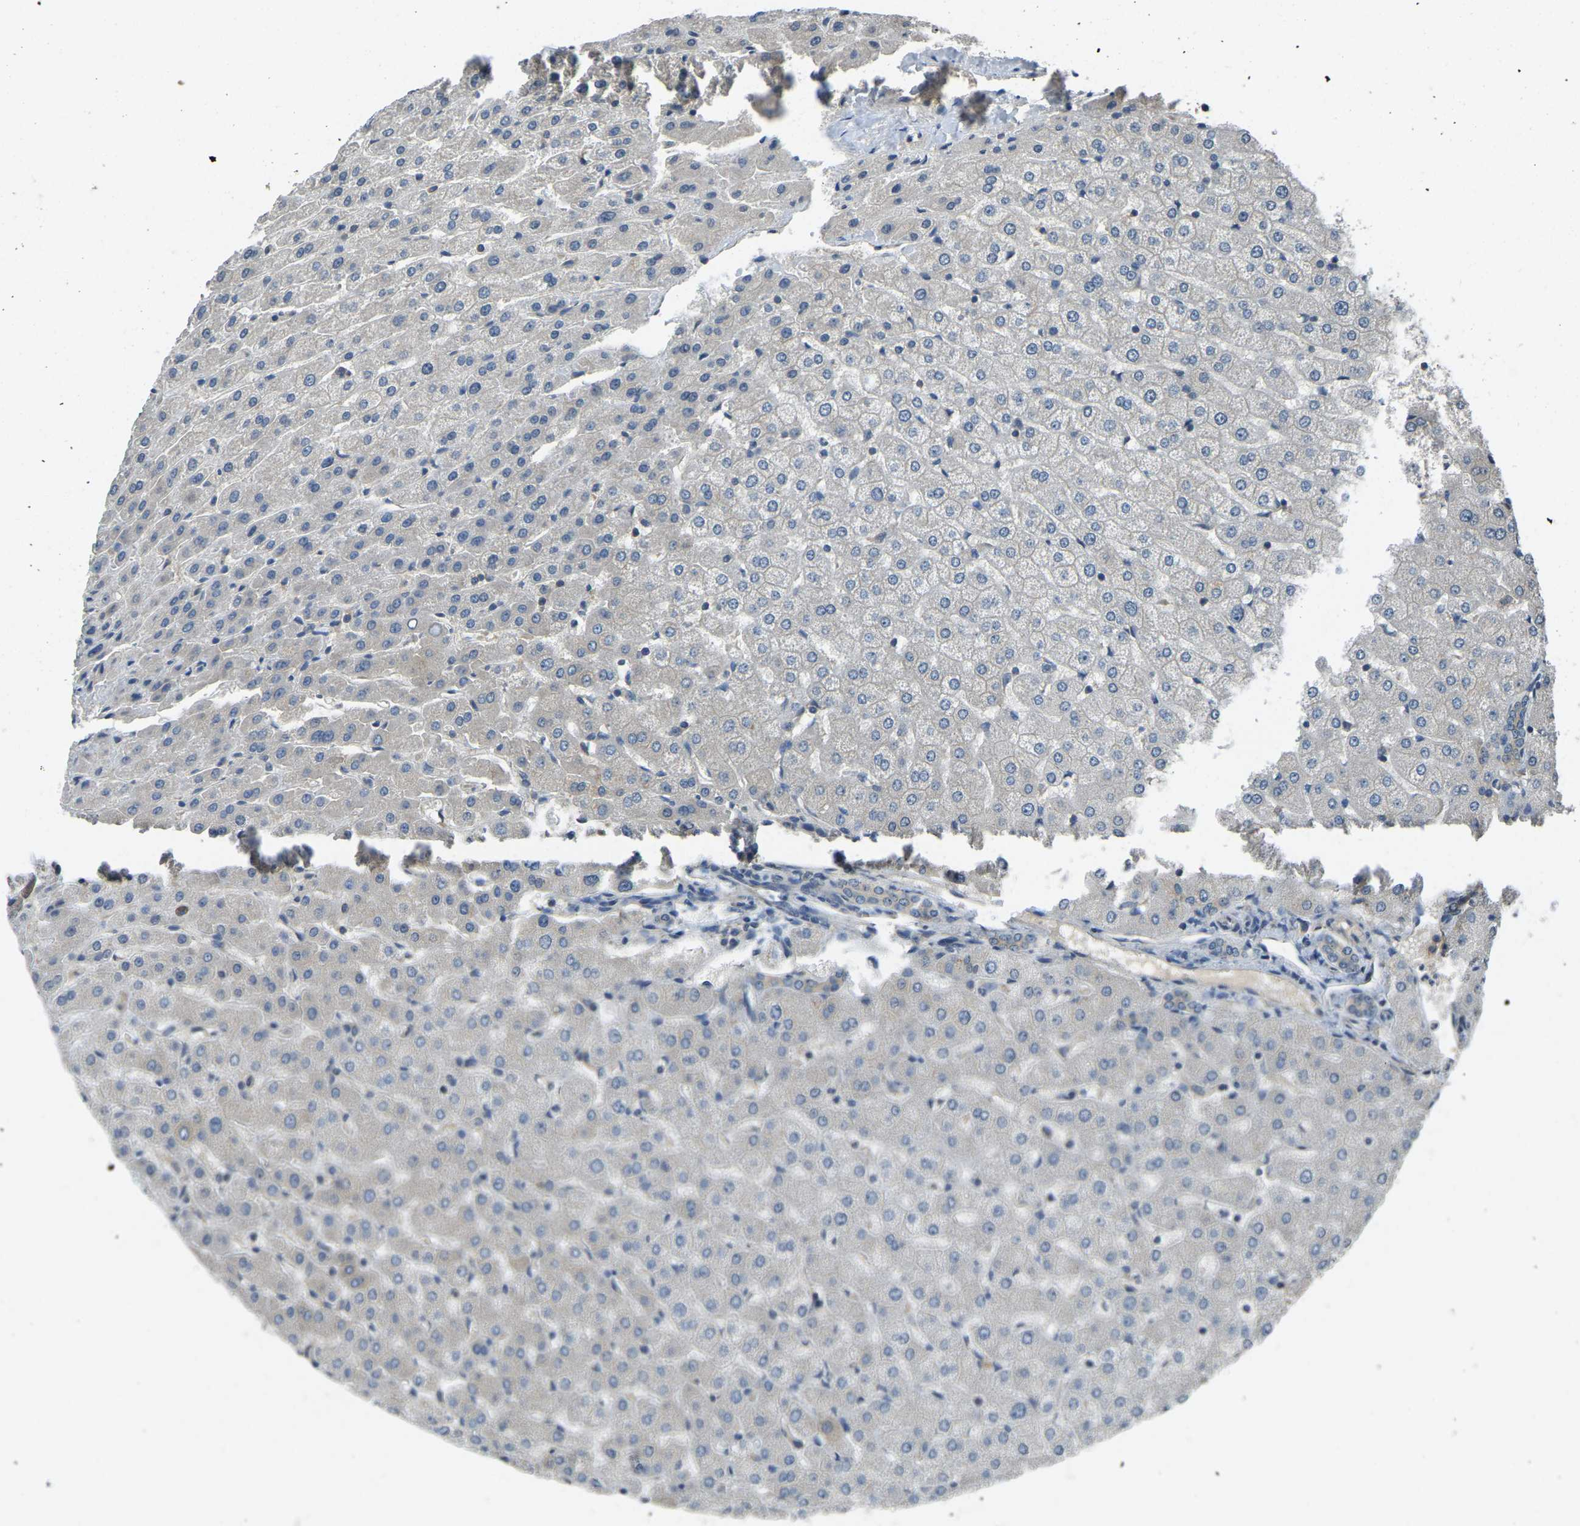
{"staining": {"intensity": "weak", "quantity": "25%-75%", "location": "cytoplasmic/membranous"}, "tissue": "liver", "cell_type": "Cholangiocytes", "image_type": "normal", "snomed": [{"axis": "morphology", "description": "Normal tissue, NOS"}, {"axis": "morphology", "description": "Fibrosis, NOS"}, {"axis": "topography", "description": "Liver"}], "caption": "Weak cytoplasmic/membranous staining for a protein is seen in about 25%-75% of cholangiocytes of benign liver using immunohistochemistry.", "gene": "AIMP1", "patient": {"sex": "female", "age": 29}}